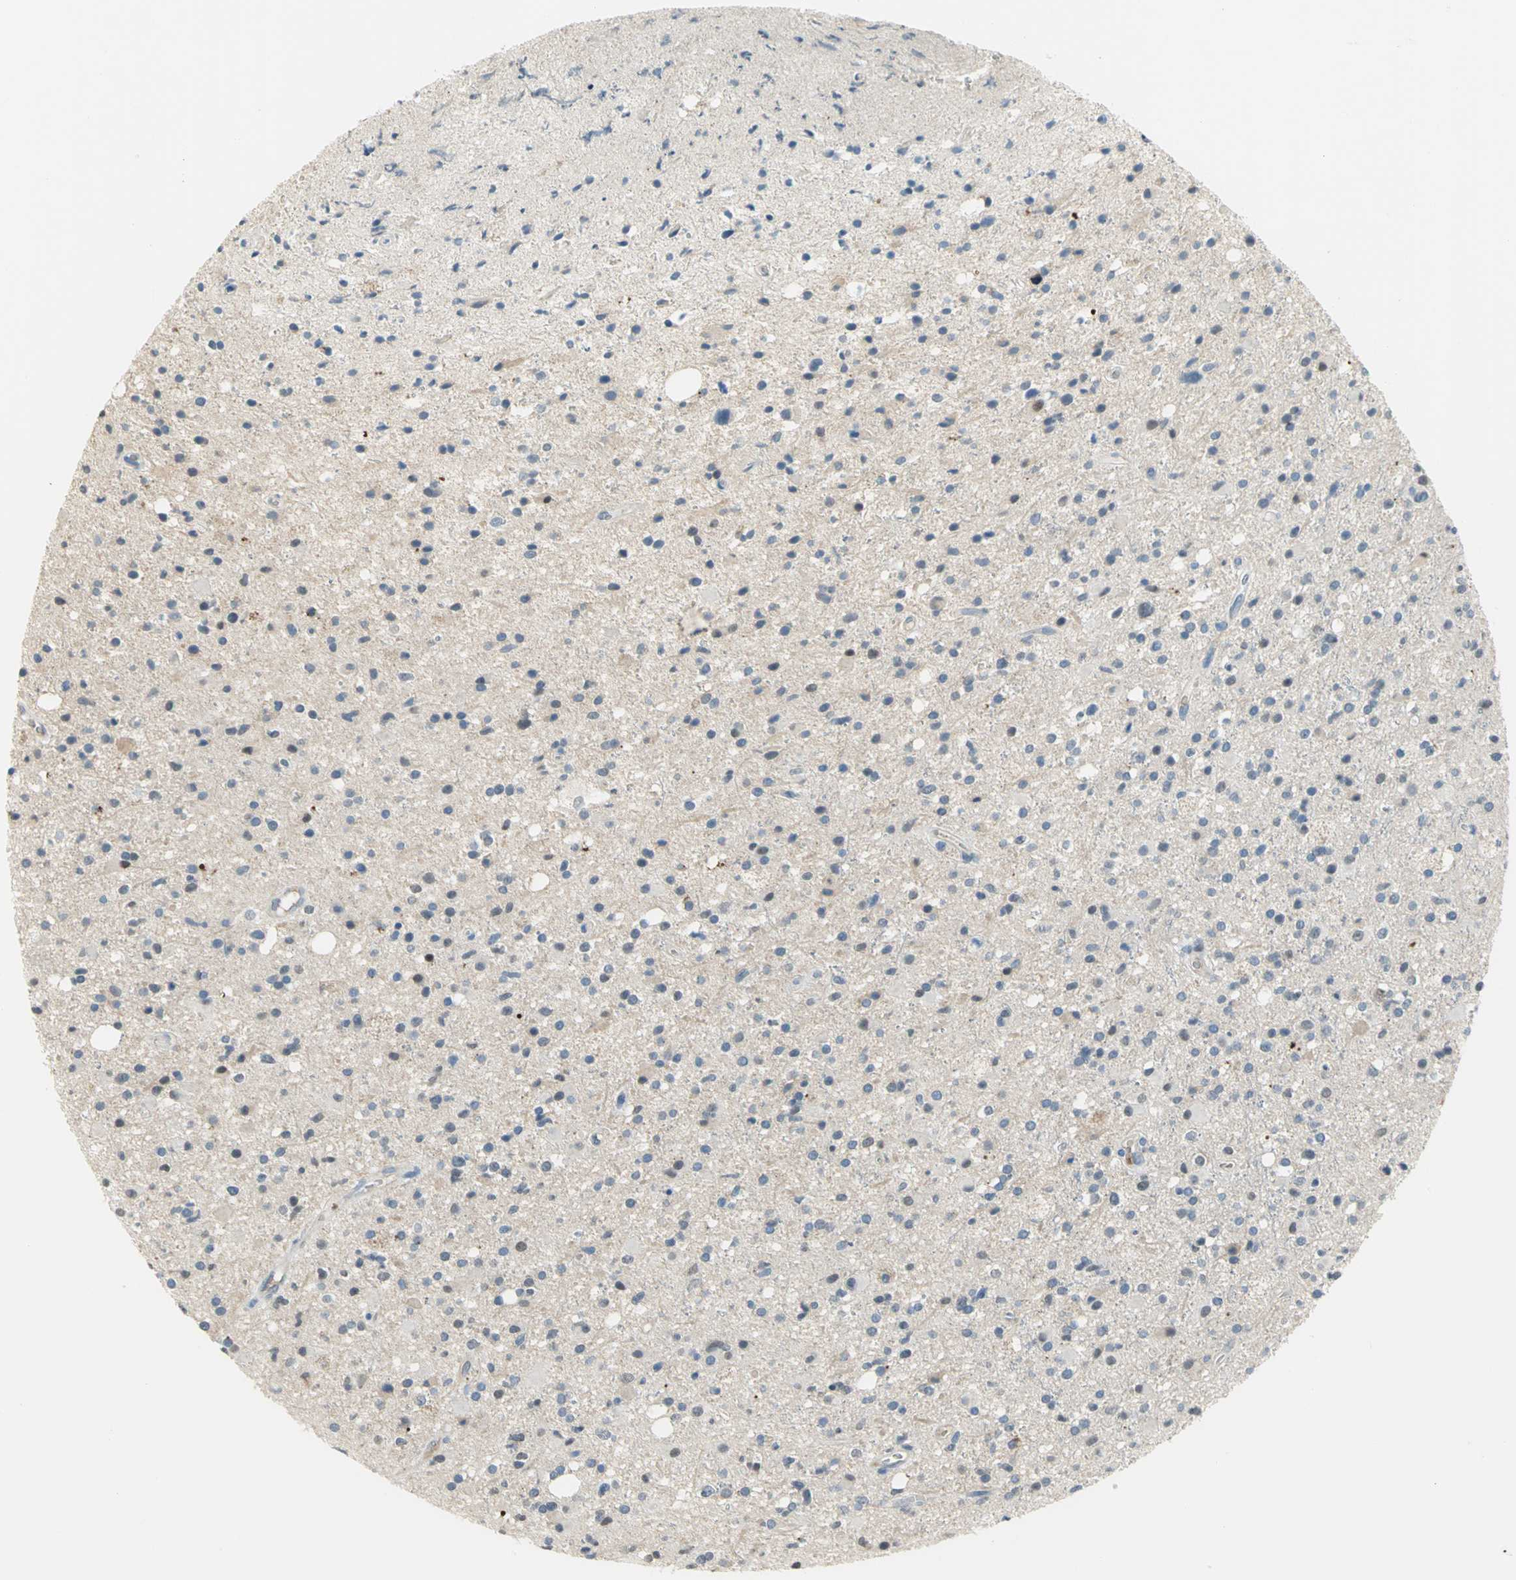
{"staining": {"intensity": "moderate", "quantity": "<25%", "location": "cytoplasmic/membranous"}, "tissue": "glioma", "cell_type": "Tumor cells", "image_type": "cancer", "snomed": [{"axis": "morphology", "description": "Glioma, malignant, High grade"}, {"axis": "topography", "description": "Brain"}], "caption": "Malignant high-grade glioma stained for a protein displays moderate cytoplasmic/membranous positivity in tumor cells.", "gene": "ZIC1", "patient": {"sex": "male", "age": 33}}